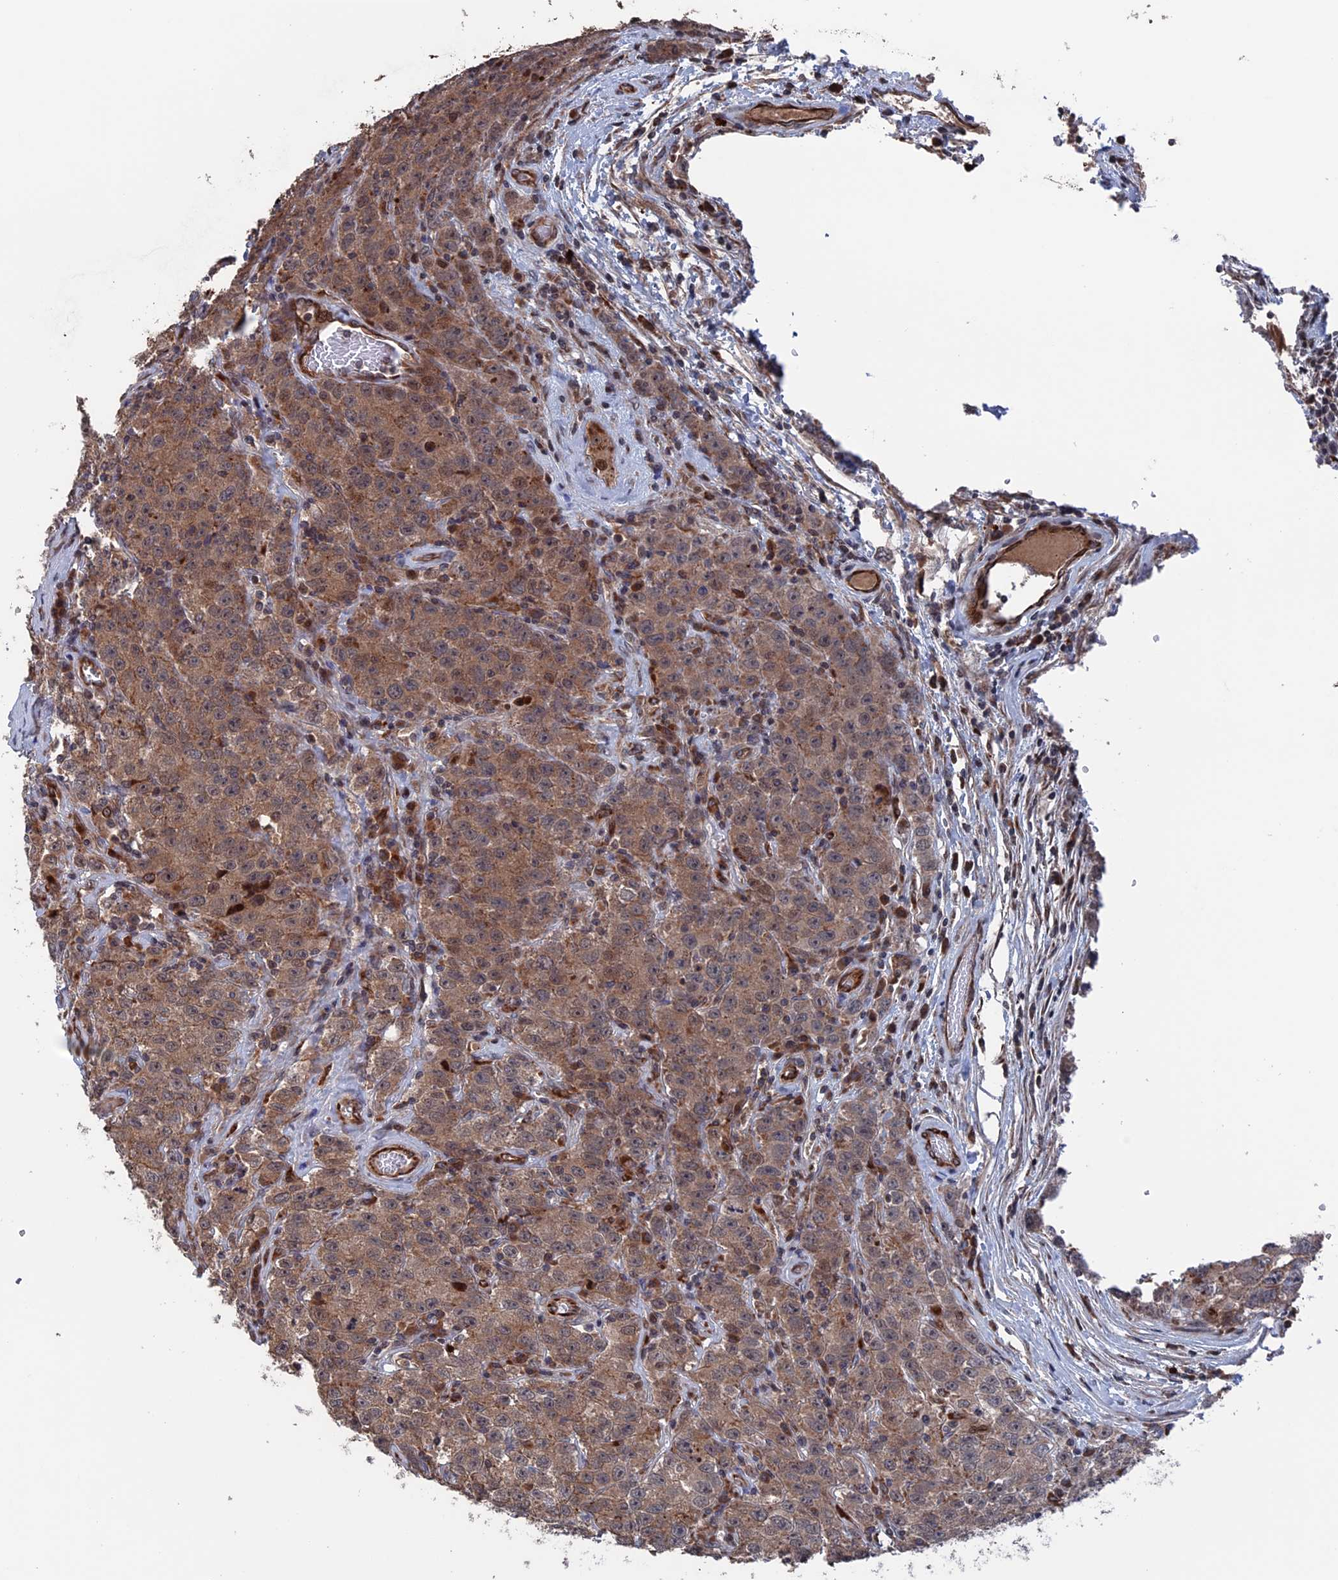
{"staining": {"intensity": "moderate", "quantity": ">75%", "location": "cytoplasmic/membranous"}, "tissue": "testis cancer", "cell_type": "Tumor cells", "image_type": "cancer", "snomed": [{"axis": "morphology", "description": "Seminoma, NOS"}, {"axis": "morphology", "description": "Carcinoma, Embryonal, NOS"}, {"axis": "topography", "description": "Testis"}], "caption": "Approximately >75% of tumor cells in testis cancer exhibit moderate cytoplasmic/membranous protein expression as visualized by brown immunohistochemical staining.", "gene": "PLA2G15", "patient": {"sex": "male", "age": 43}}